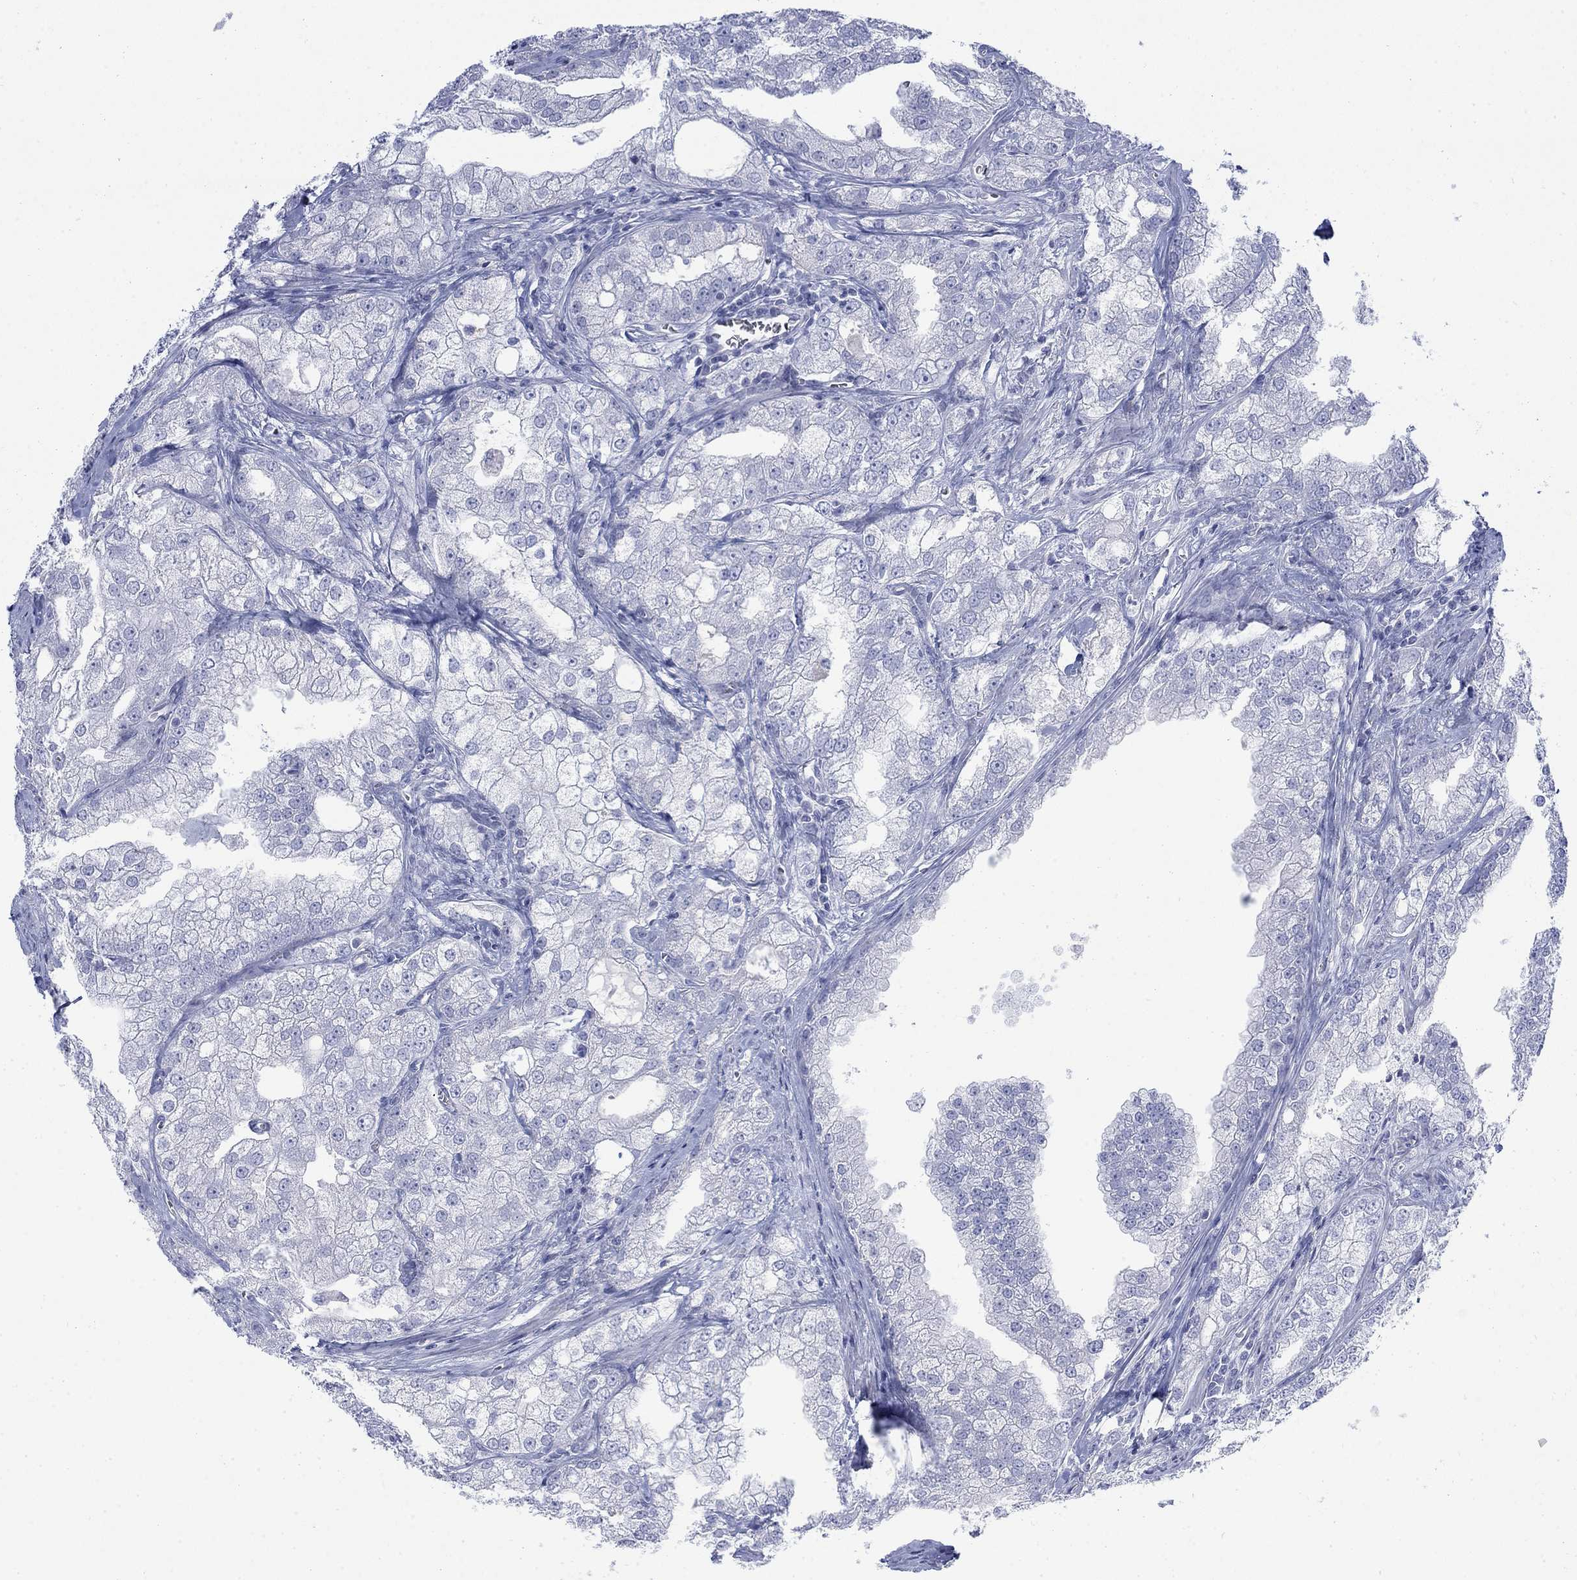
{"staining": {"intensity": "negative", "quantity": "none", "location": "none"}, "tissue": "prostate cancer", "cell_type": "Tumor cells", "image_type": "cancer", "snomed": [{"axis": "morphology", "description": "Adenocarcinoma, NOS"}, {"axis": "topography", "description": "Prostate"}], "caption": "Tumor cells show no significant expression in prostate cancer (adenocarcinoma). Nuclei are stained in blue.", "gene": "IGF2BP3", "patient": {"sex": "male", "age": 70}}